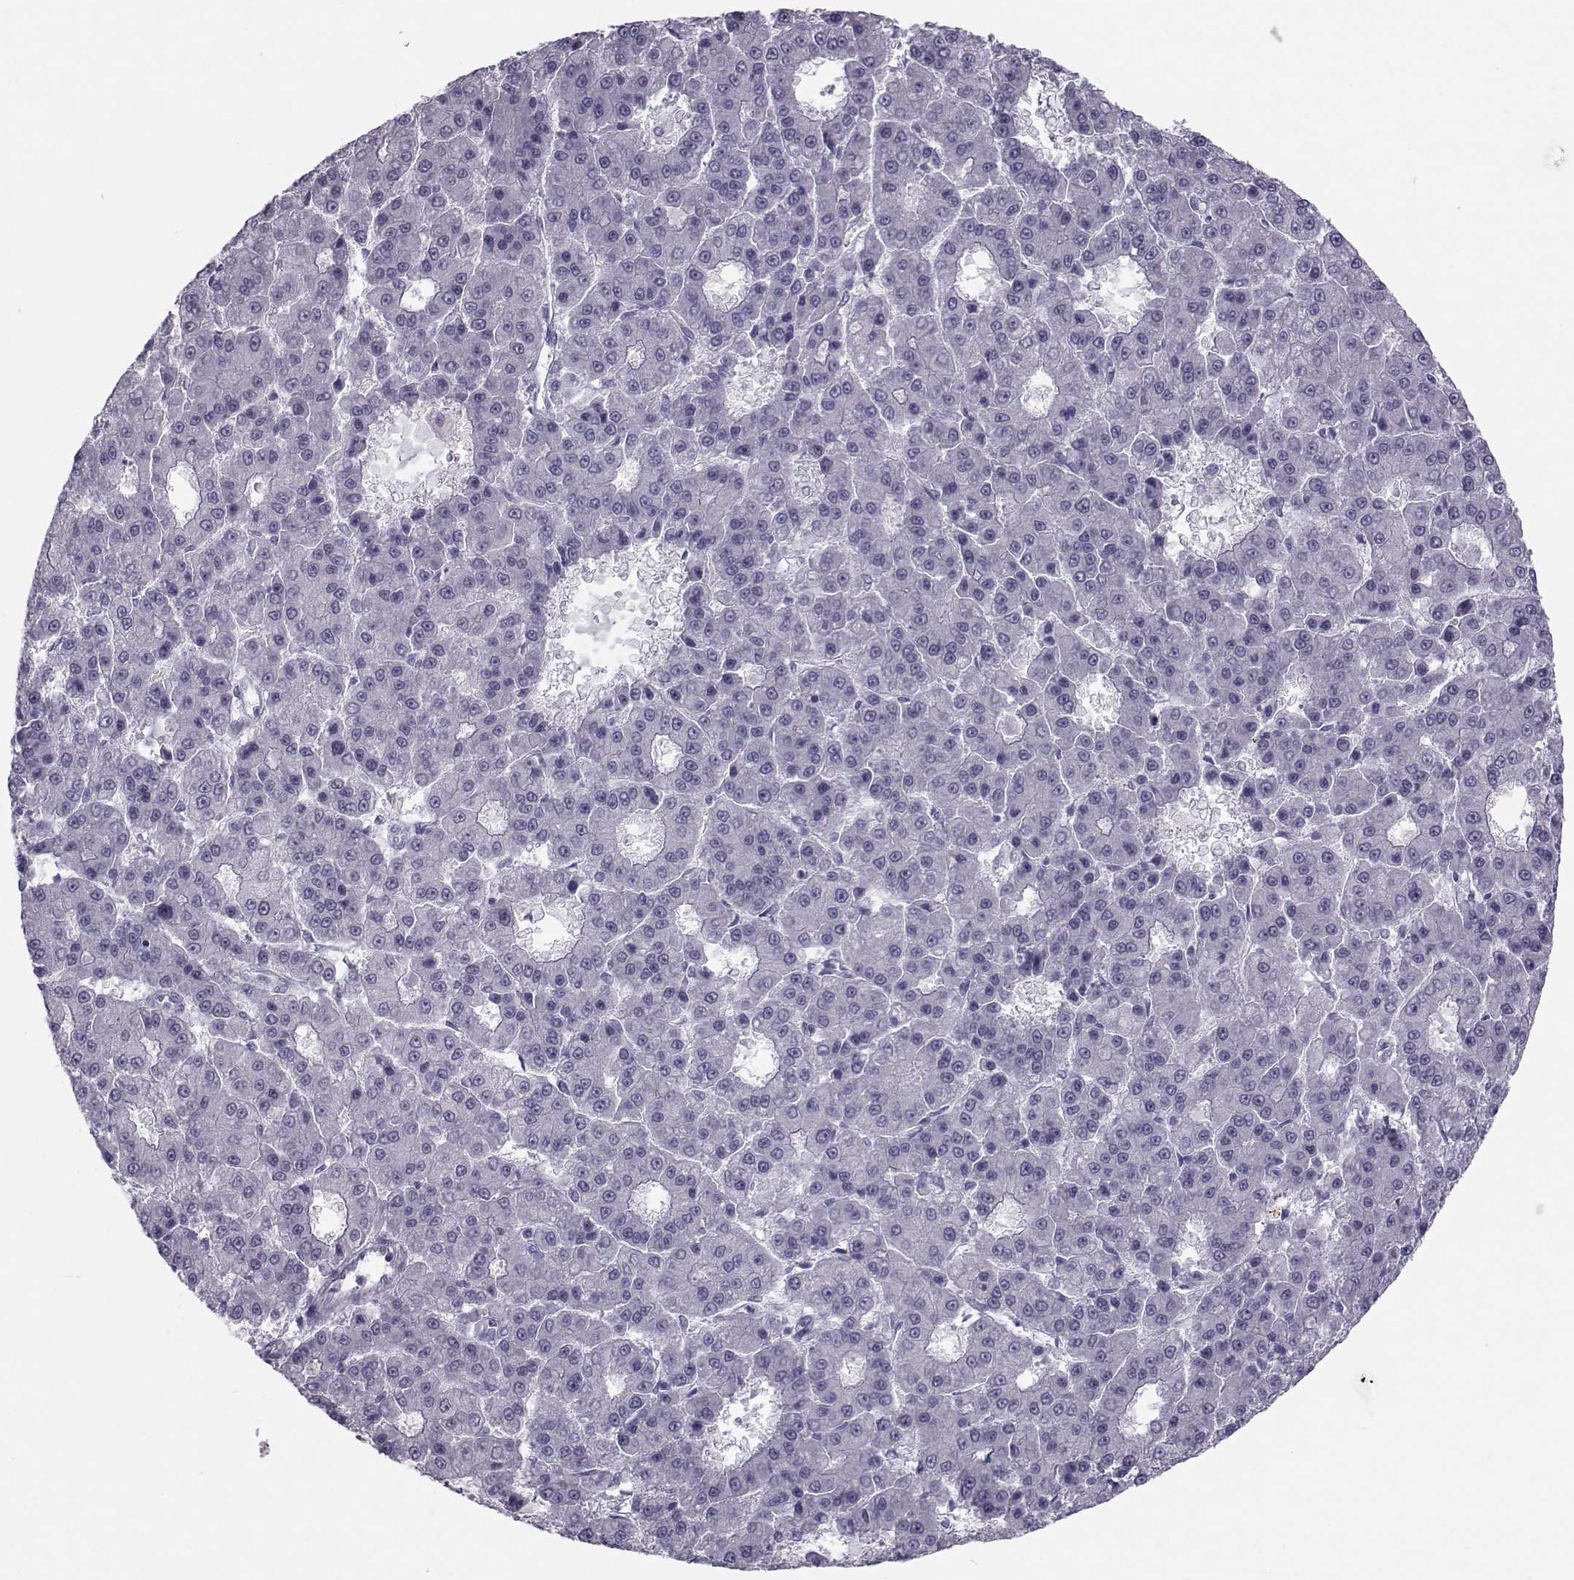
{"staining": {"intensity": "negative", "quantity": "none", "location": "none"}, "tissue": "liver cancer", "cell_type": "Tumor cells", "image_type": "cancer", "snomed": [{"axis": "morphology", "description": "Carcinoma, Hepatocellular, NOS"}, {"axis": "topography", "description": "Liver"}], "caption": "Photomicrograph shows no significant protein positivity in tumor cells of hepatocellular carcinoma (liver).", "gene": "GARIN3", "patient": {"sex": "male", "age": 70}}